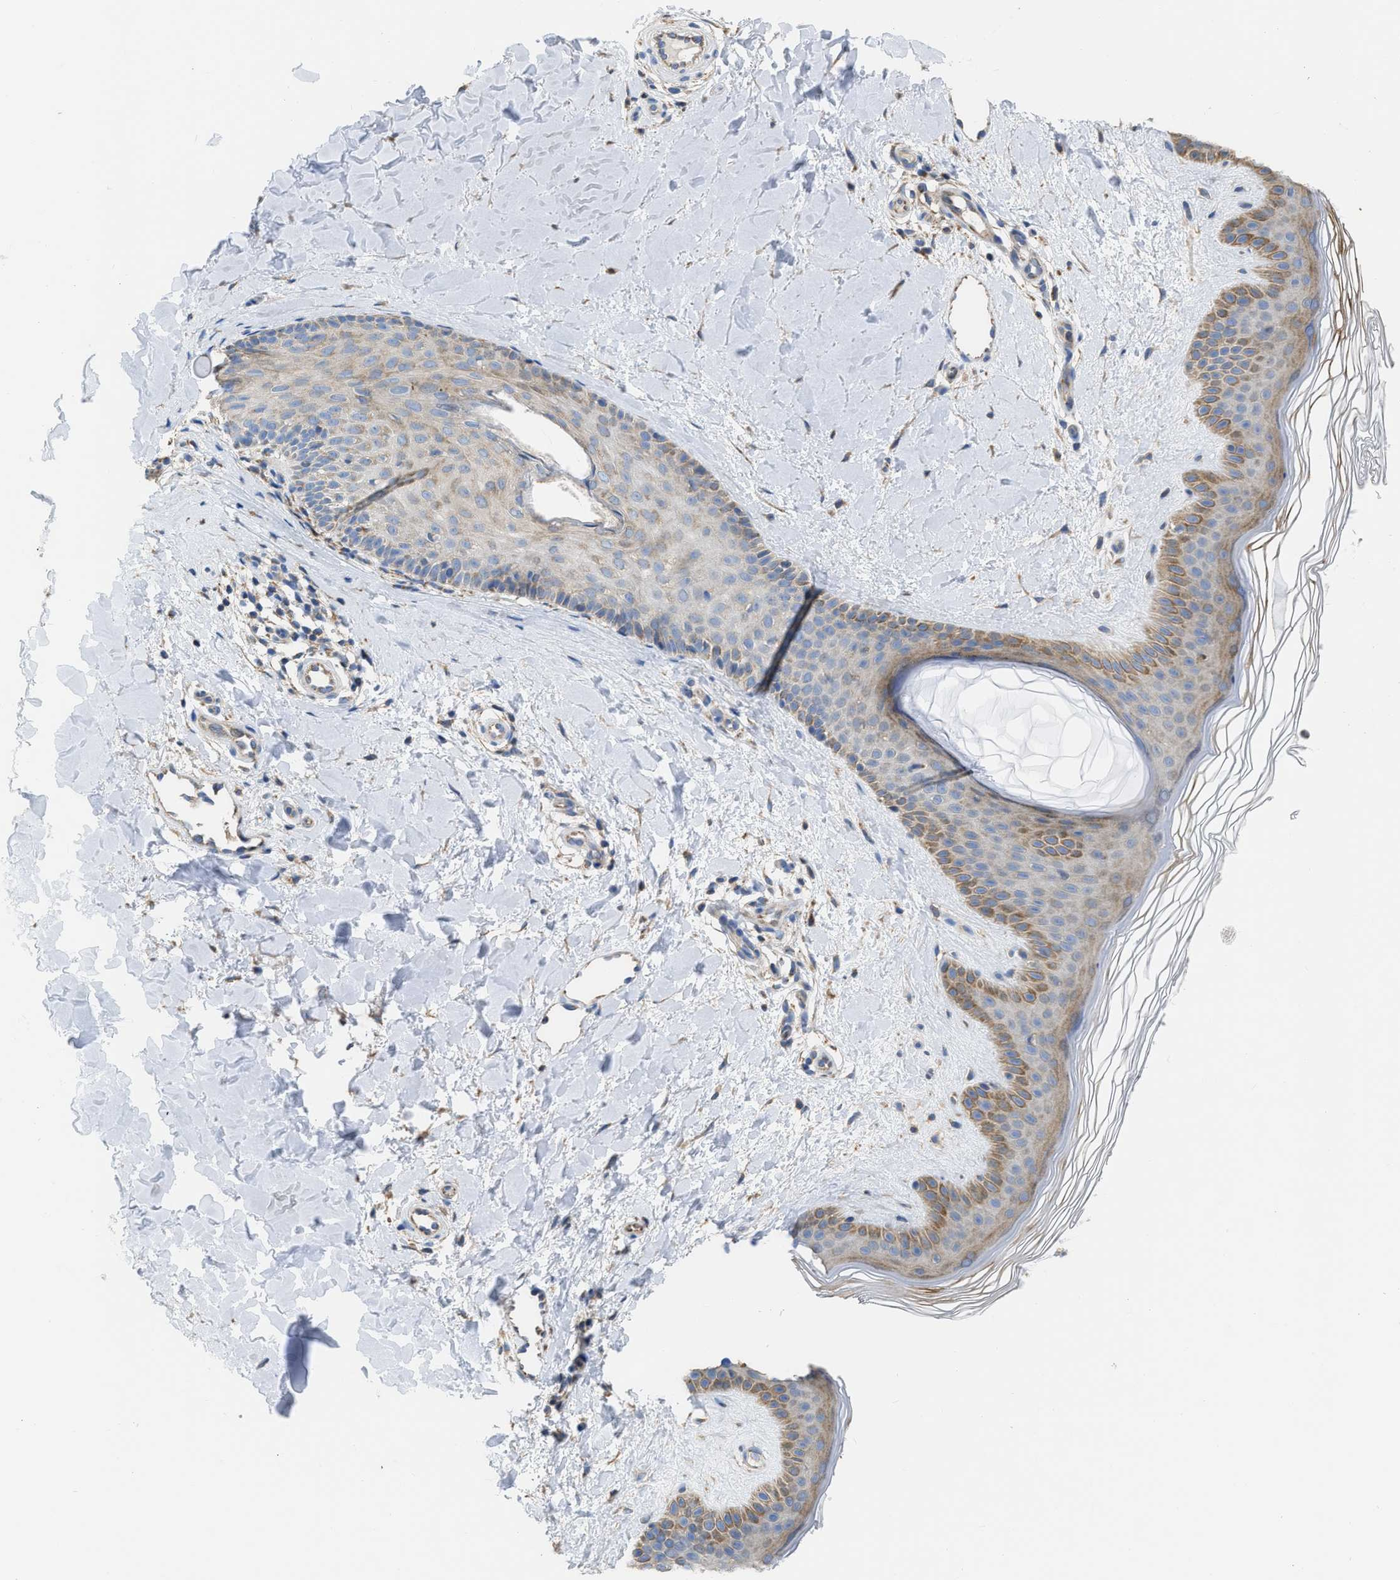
{"staining": {"intensity": "weak", "quantity": ">75%", "location": "cytoplasmic/membranous"}, "tissue": "skin", "cell_type": "Fibroblasts", "image_type": "normal", "snomed": [{"axis": "morphology", "description": "Normal tissue, NOS"}, {"axis": "morphology", "description": "Malignant melanoma, Metastatic site"}, {"axis": "topography", "description": "Skin"}], "caption": "Immunohistochemistry micrograph of unremarkable skin: human skin stained using immunohistochemistry demonstrates low levels of weak protein expression localized specifically in the cytoplasmic/membranous of fibroblasts, appearing as a cytoplasmic/membranous brown color.", "gene": "AK2", "patient": {"sex": "male", "age": 41}}